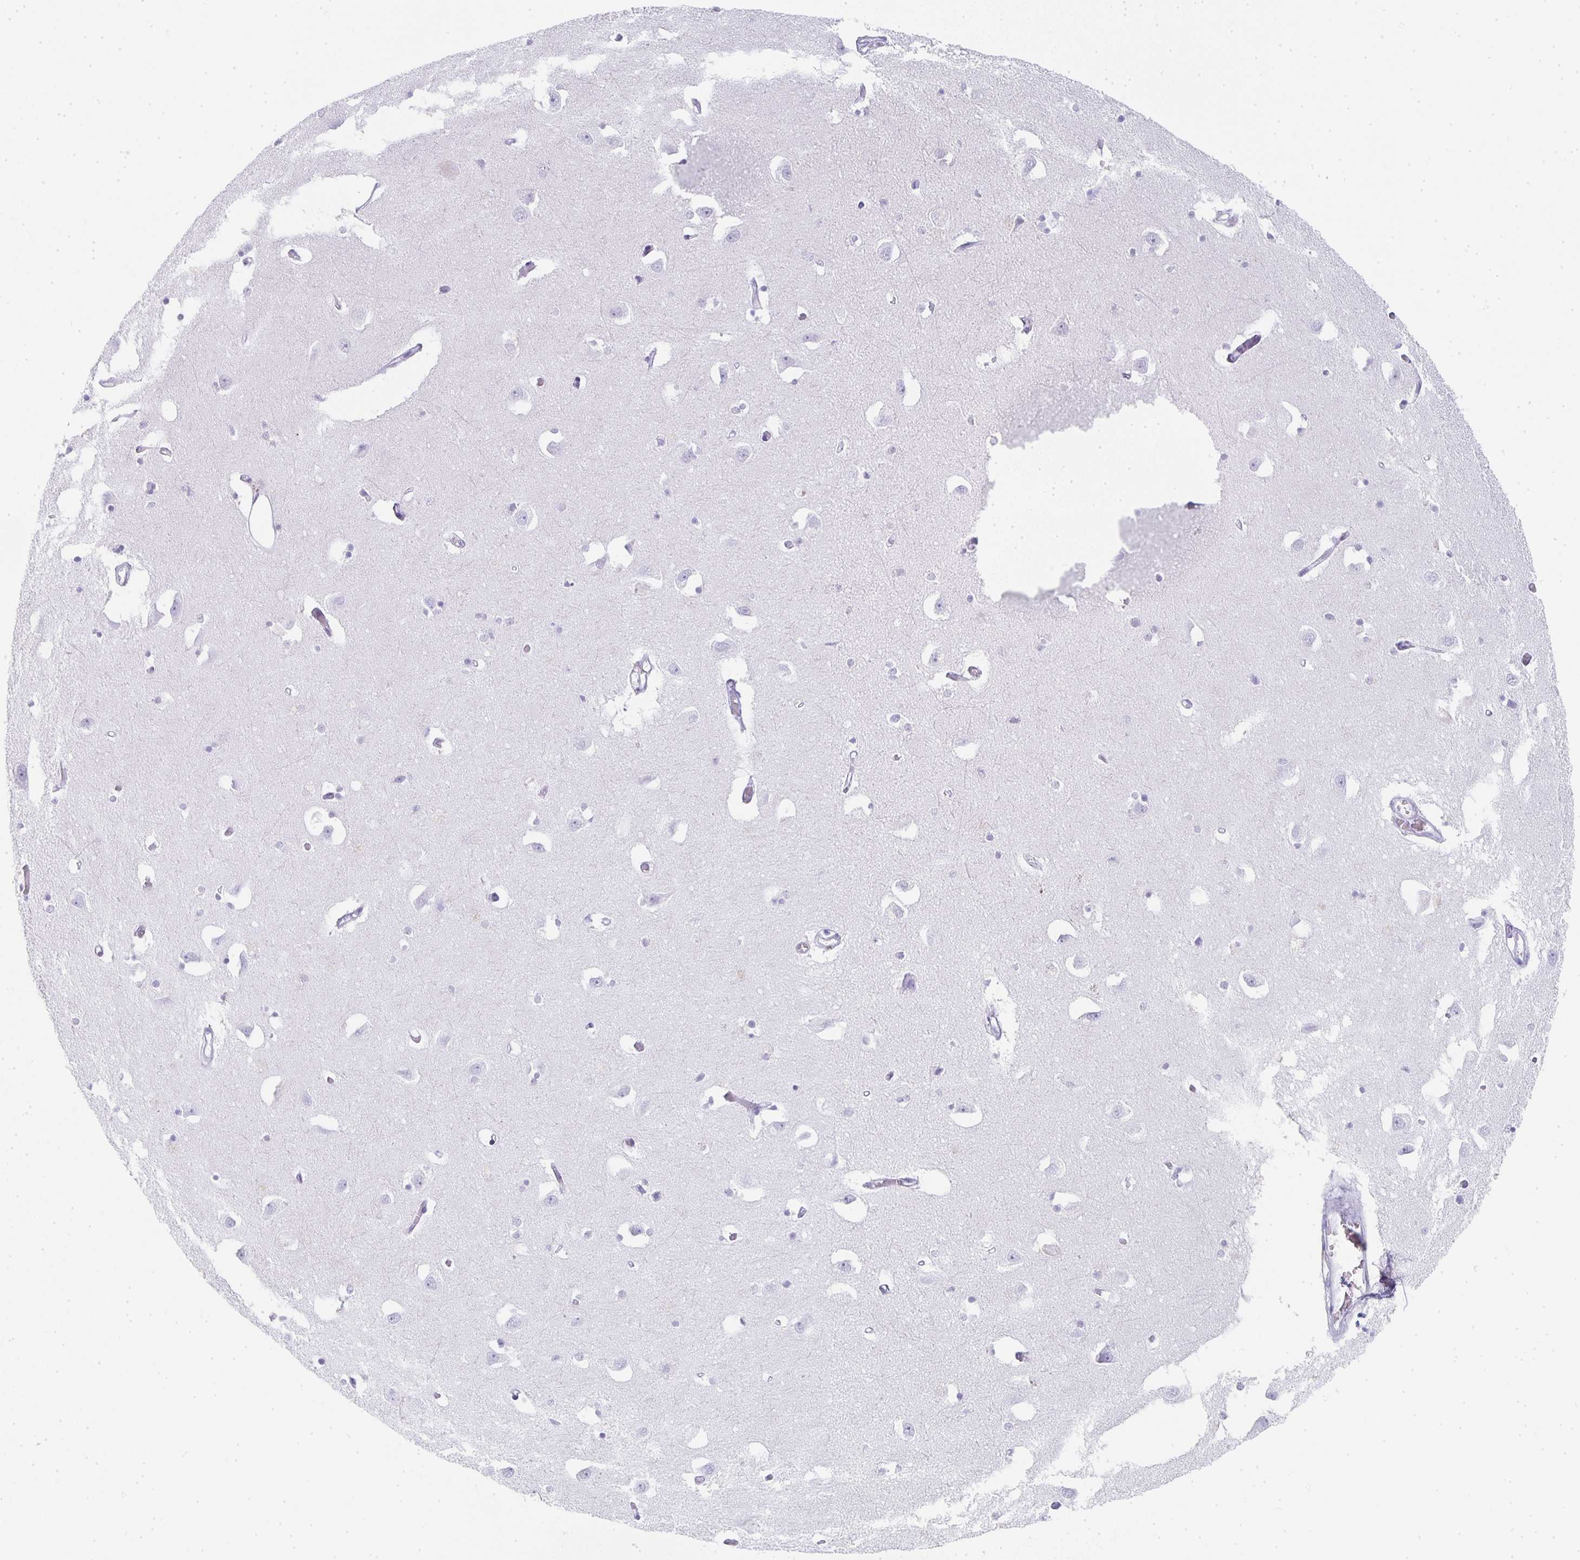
{"staining": {"intensity": "negative", "quantity": "none", "location": "none"}, "tissue": "caudate", "cell_type": "Glial cells", "image_type": "normal", "snomed": [{"axis": "morphology", "description": "Normal tissue, NOS"}, {"axis": "topography", "description": "Lateral ventricle wall"}, {"axis": "topography", "description": "Hippocampus"}], "caption": "Protein analysis of unremarkable caudate demonstrates no significant positivity in glial cells.", "gene": "TPSD1", "patient": {"sex": "female", "age": 63}}